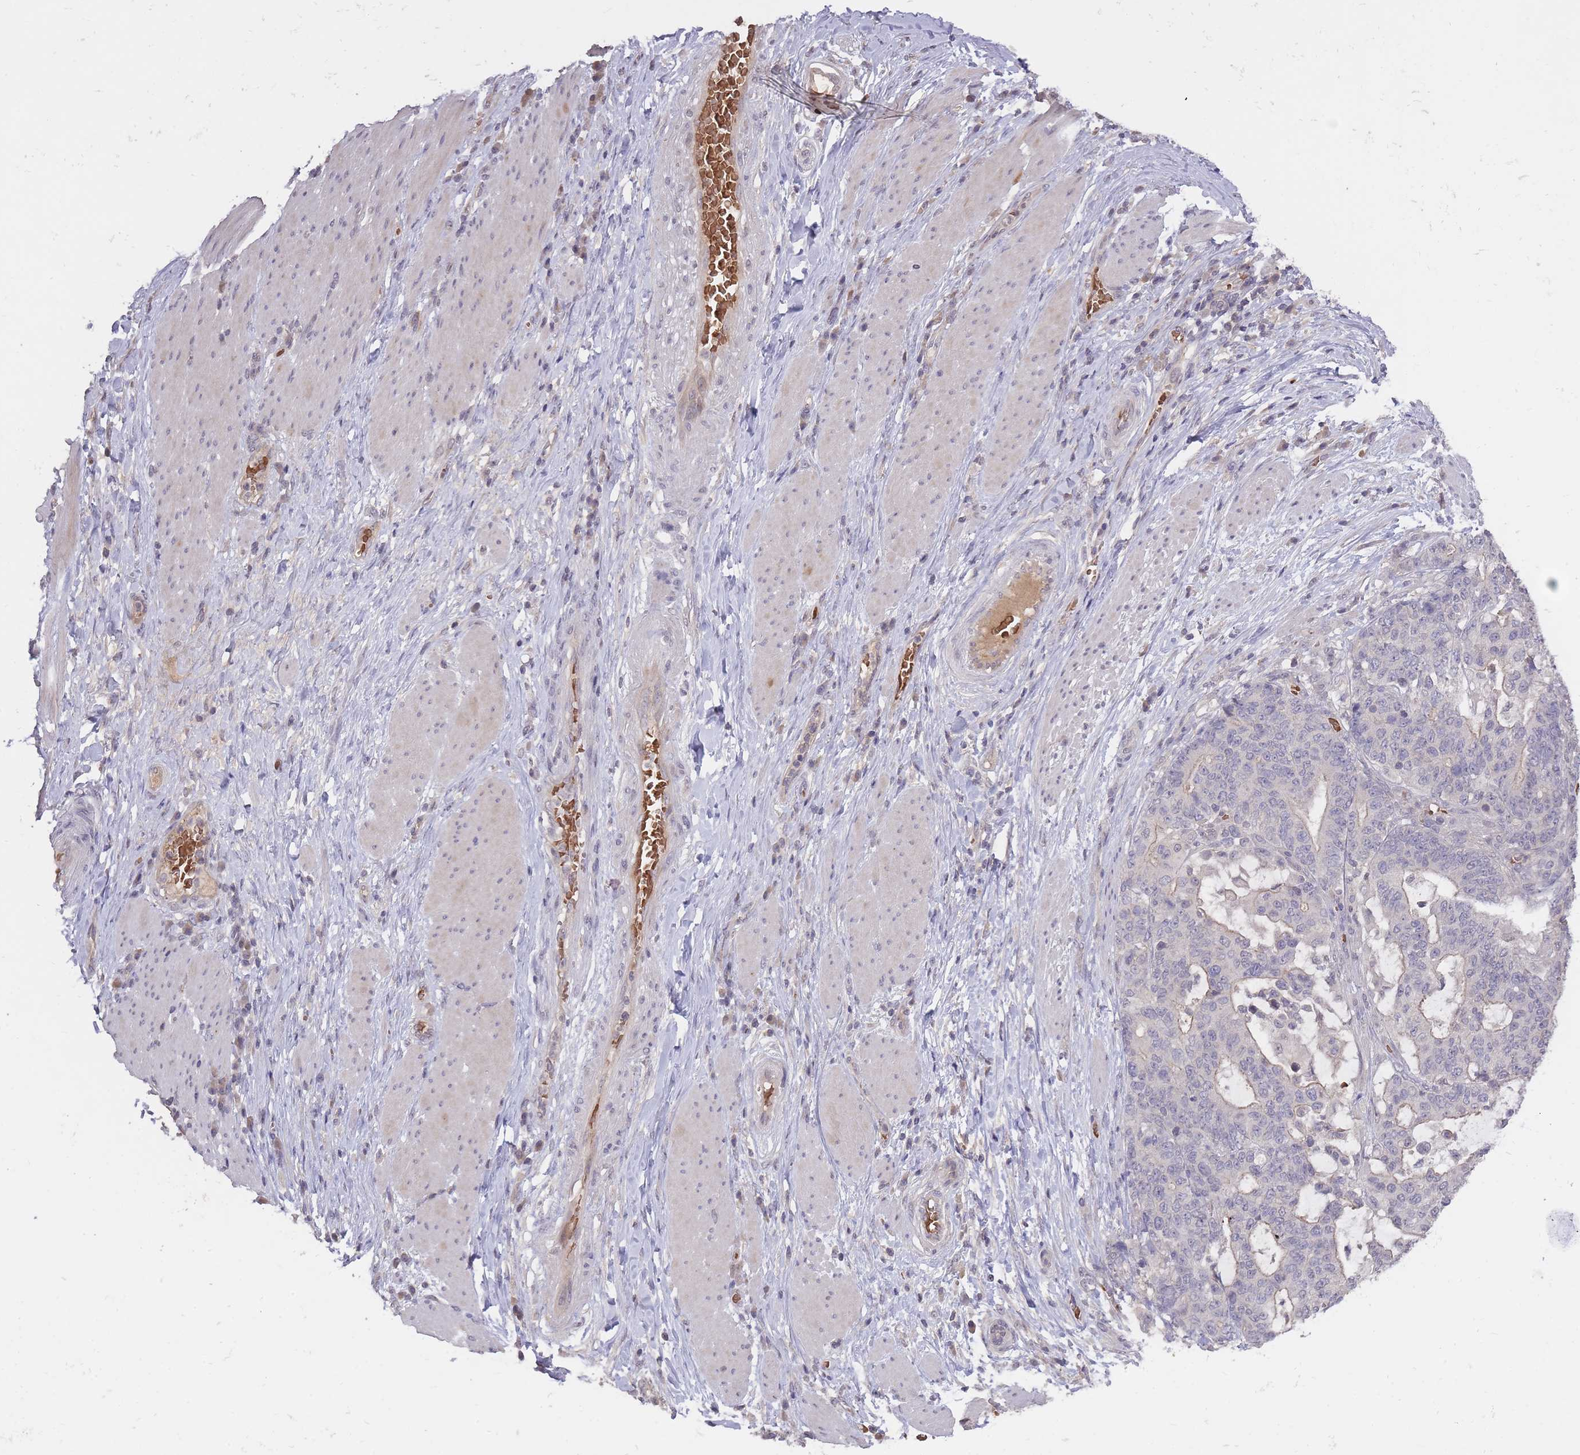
{"staining": {"intensity": "negative", "quantity": "none", "location": "none"}, "tissue": "stomach cancer", "cell_type": "Tumor cells", "image_type": "cancer", "snomed": [{"axis": "morphology", "description": "Normal tissue, NOS"}, {"axis": "morphology", "description": "Adenocarcinoma, NOS"}, {"axis": "topography", "description": "Stomach"}], "caption": "This is an immunohistochemistry (IHC) histopathology image of human stomach cancer. There is no positivity in tumor cells.", "gene": "ADCYAP1R1", "patient": {"sex": "female", "age": 64}}